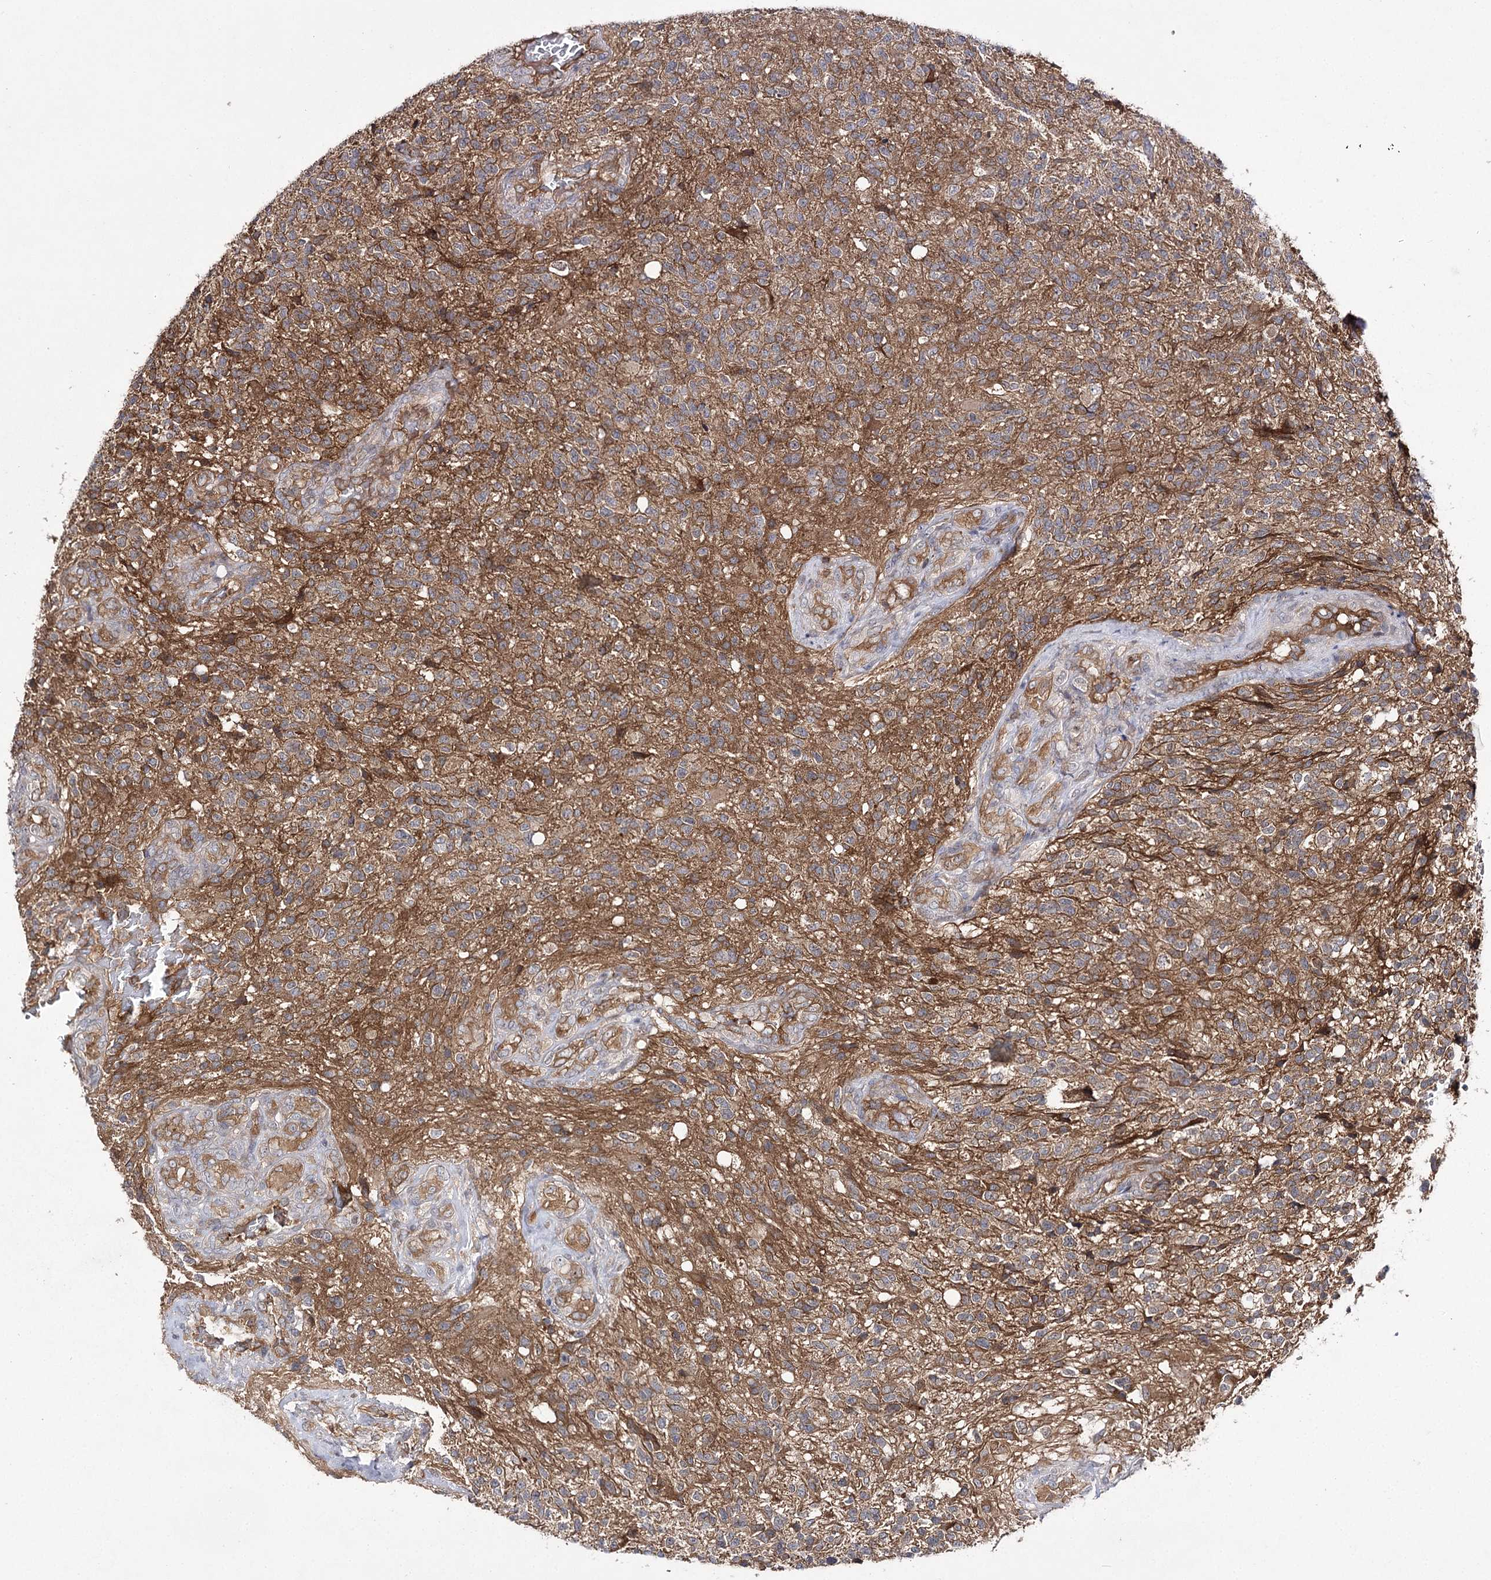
{"staining": {"intensity": "moderate", "quantity": "25%-75%", "location": "cytoplasmic/membranous"}, "tissue": "glioma", "cell_type": "Tumor cells", "image_type": "cancer", "snomed": [{"axis": "morphology", "description": "Glioma, malignant, High grade"}, {"axis": "topography", "description": "Brain"}], "caption": "Tumor cells display medium levels of moderate cytoplasmic/membranous positivity in about 25%-75% of cells in malignant glioma (high-grade).", "gene": "BCR", "patient": {"sex": "male", "age": 56}}